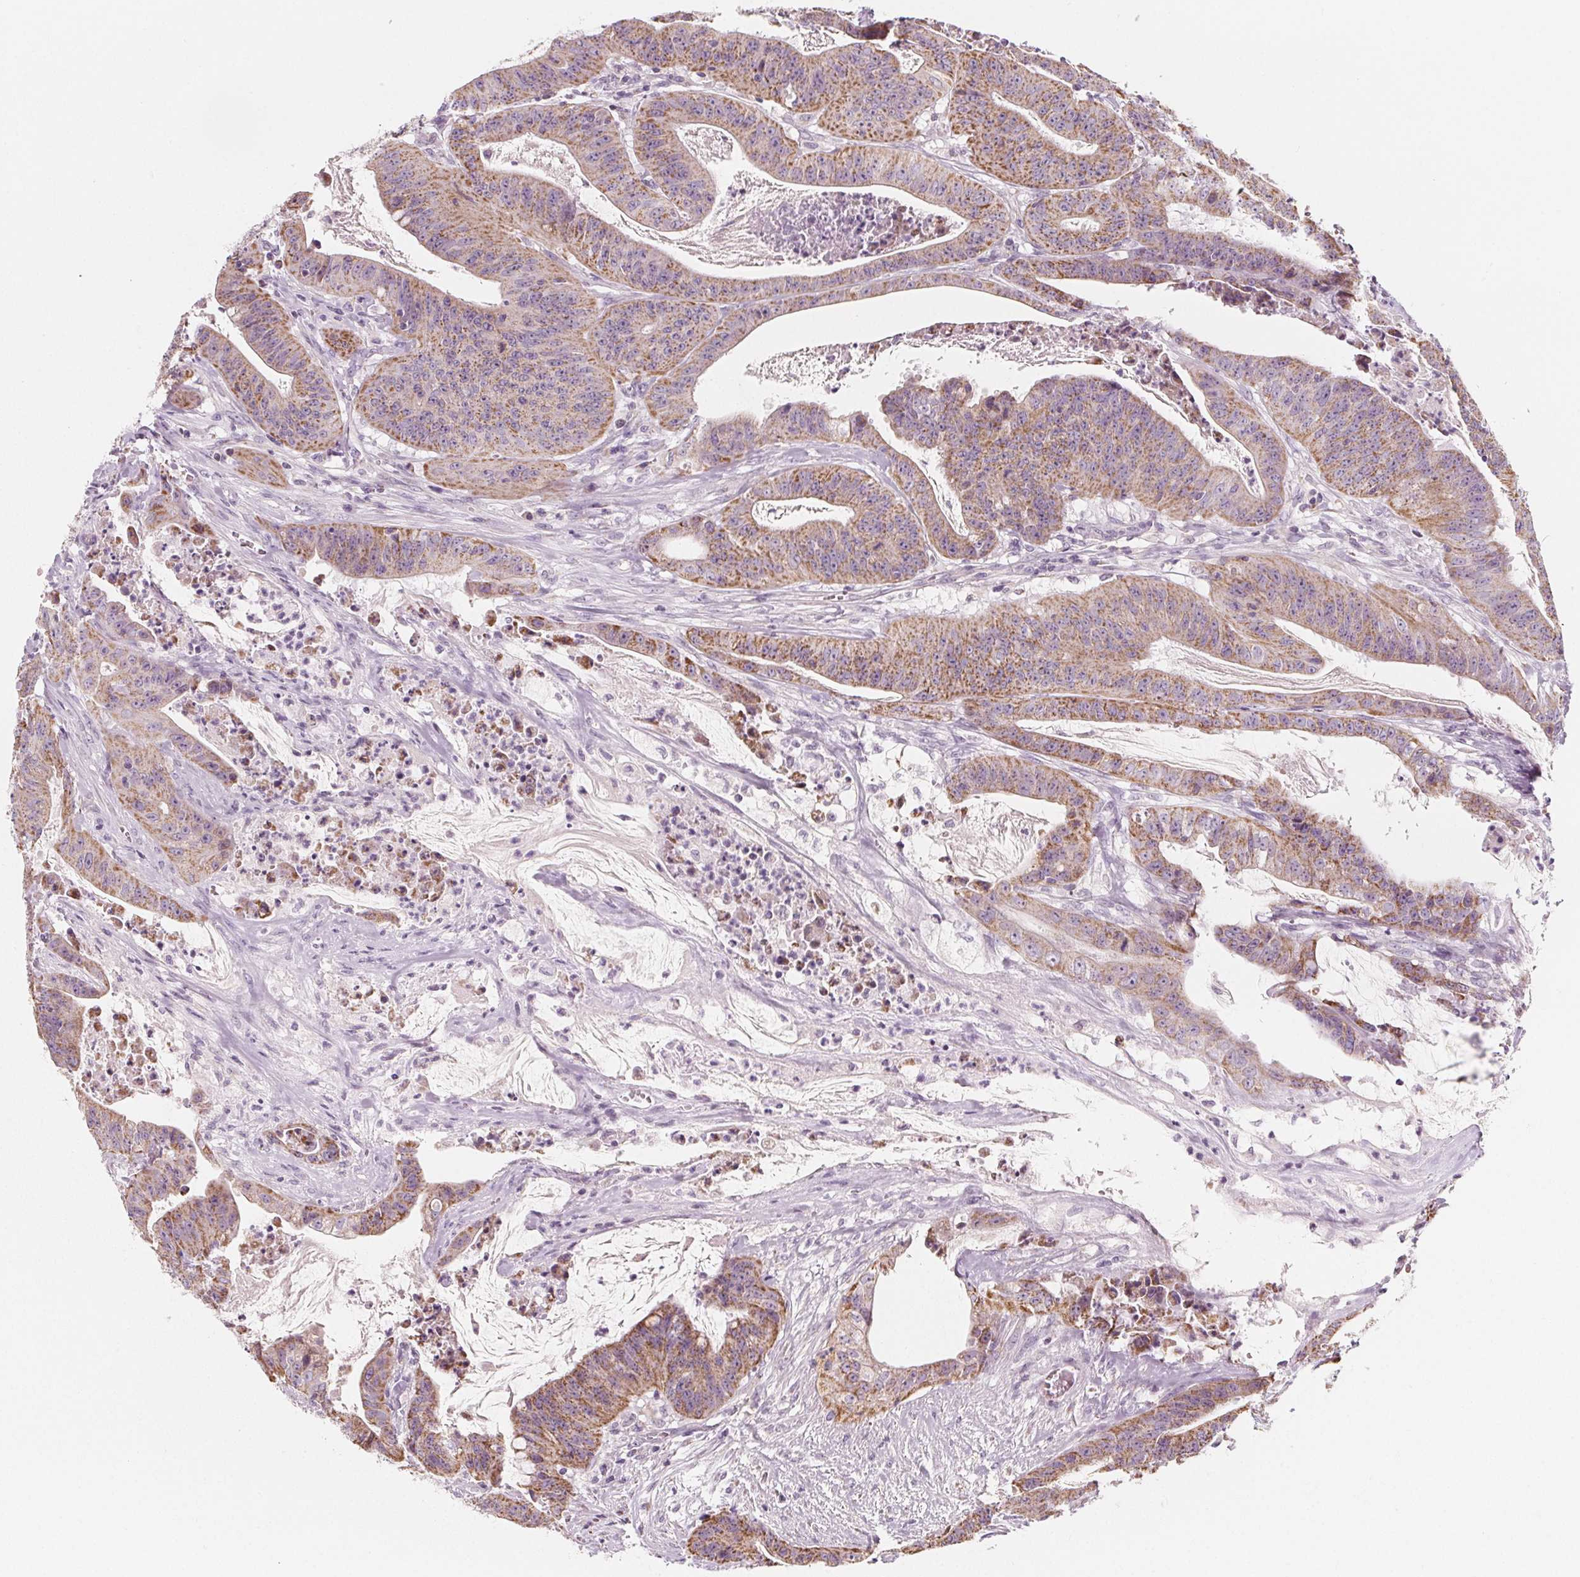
{"staining": {"intensity": "moderate", "quantity": ">75%", "location": "cytoplasmic/membranous"}, "tissue": "colorectal cancer", "cell_type": "Tumor cells", "image_type": "cancer", "snomed": [{"axis": "morphology", "description": "Adenocarcinoma, NOS"}, {"axis": "topography", "description": "Colon"}], "caption": "A micrograph of colorectal cancer (adenocarcinoma) stained for a protein shows moderate cytoplasmic/membranous brown staining in tumor cells.", "gene": "IL17C", "patient": {"sex": "male", "age": 33}}